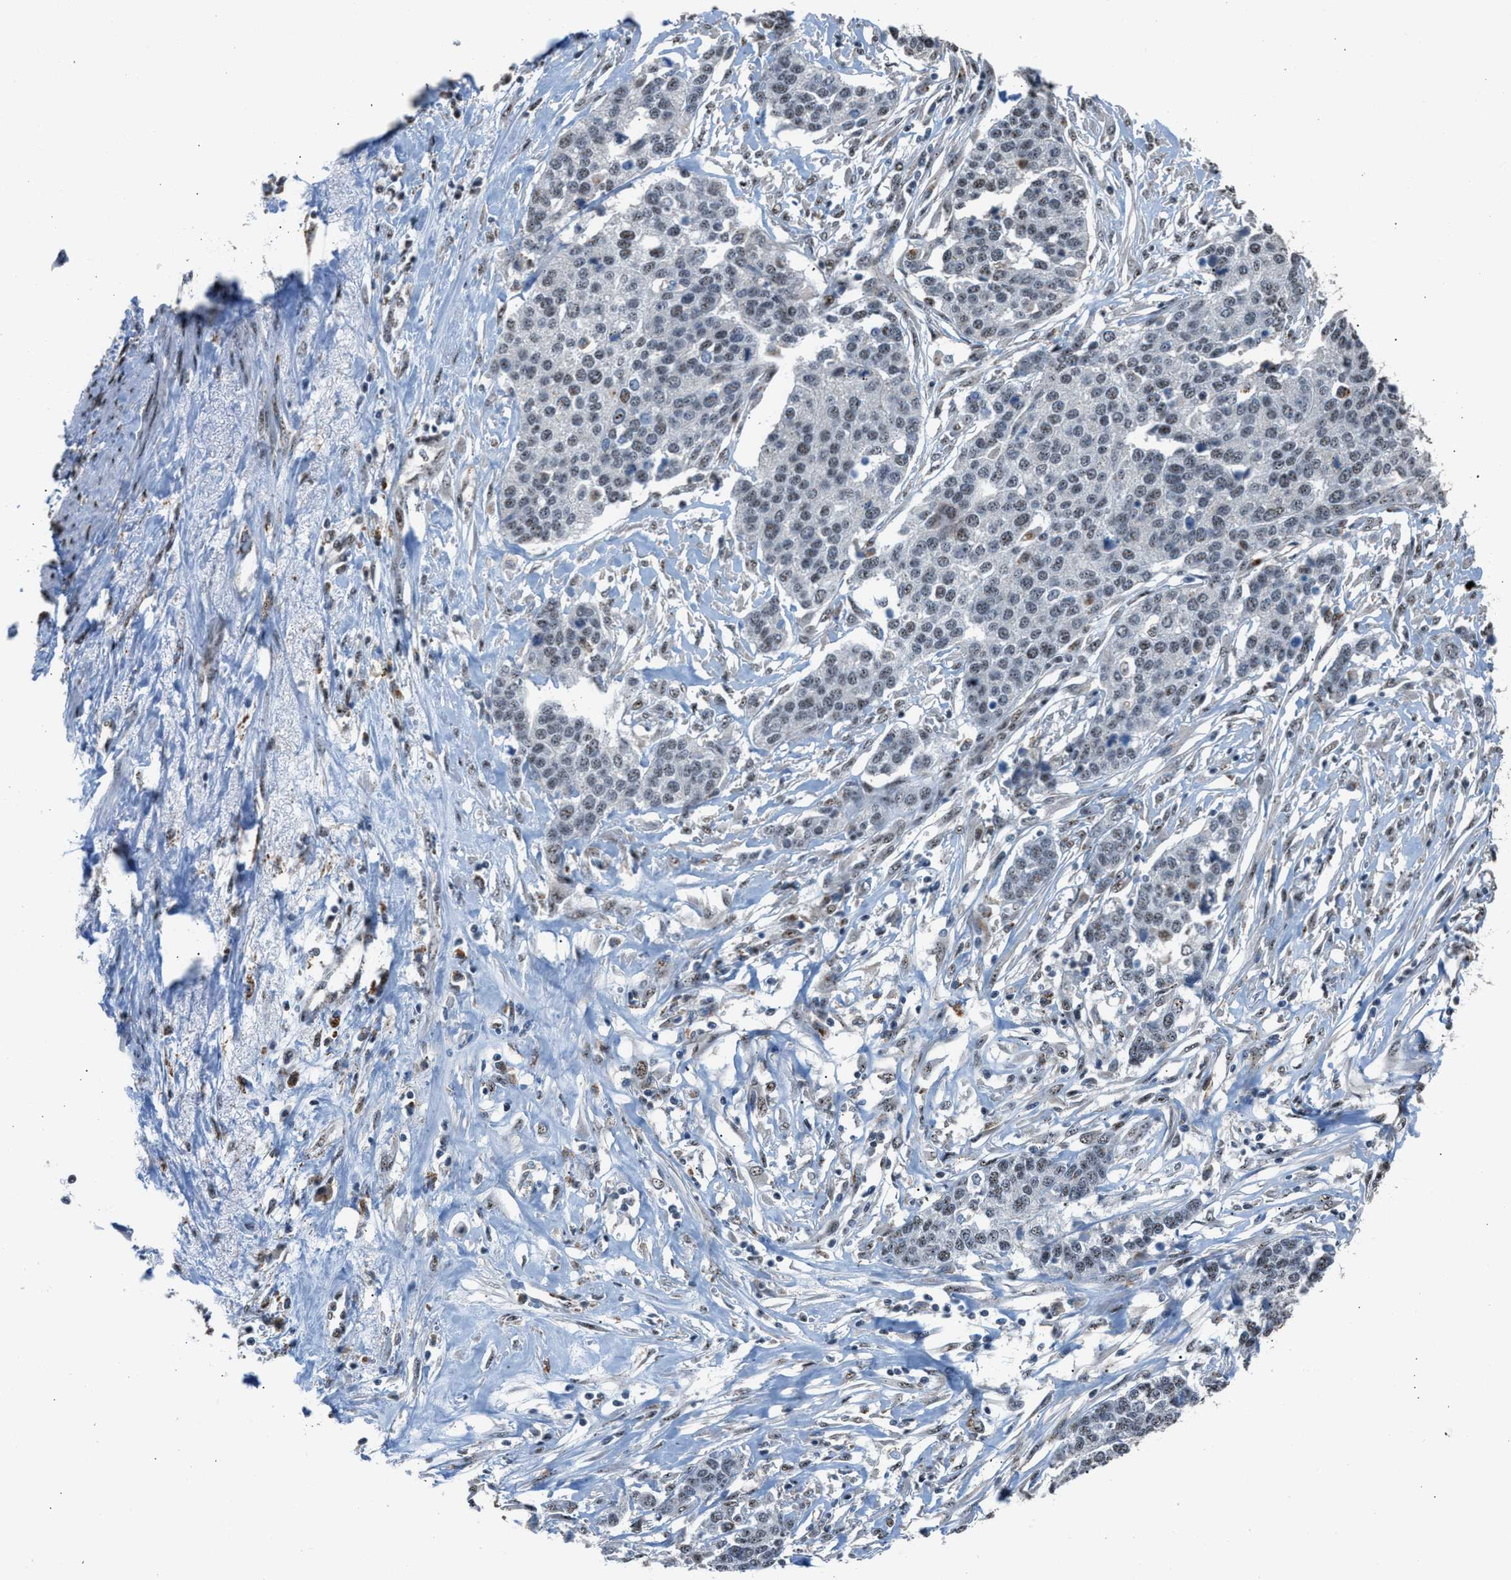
{"staining": {"intensity": "weak", "quantity": "<25%", "location": "nuclear"}, "tissue": "ovarian cancer", "cell_type": "Tumor cells", "image_type": "cancer", "snomed": [{"axis": "morphology", "description": "Cystadenocarcinoma, serous, NOS"}, {"axis": "topography", "description": "Ovary"}], "caption": "Serous cystadenocarcinoma (ovarian) stained for a protein using immunohistochemistry (IHC) displays no positivity tumor cells.", "gene": "CENPP", "patient": {"sex": "female", "age": 44}}